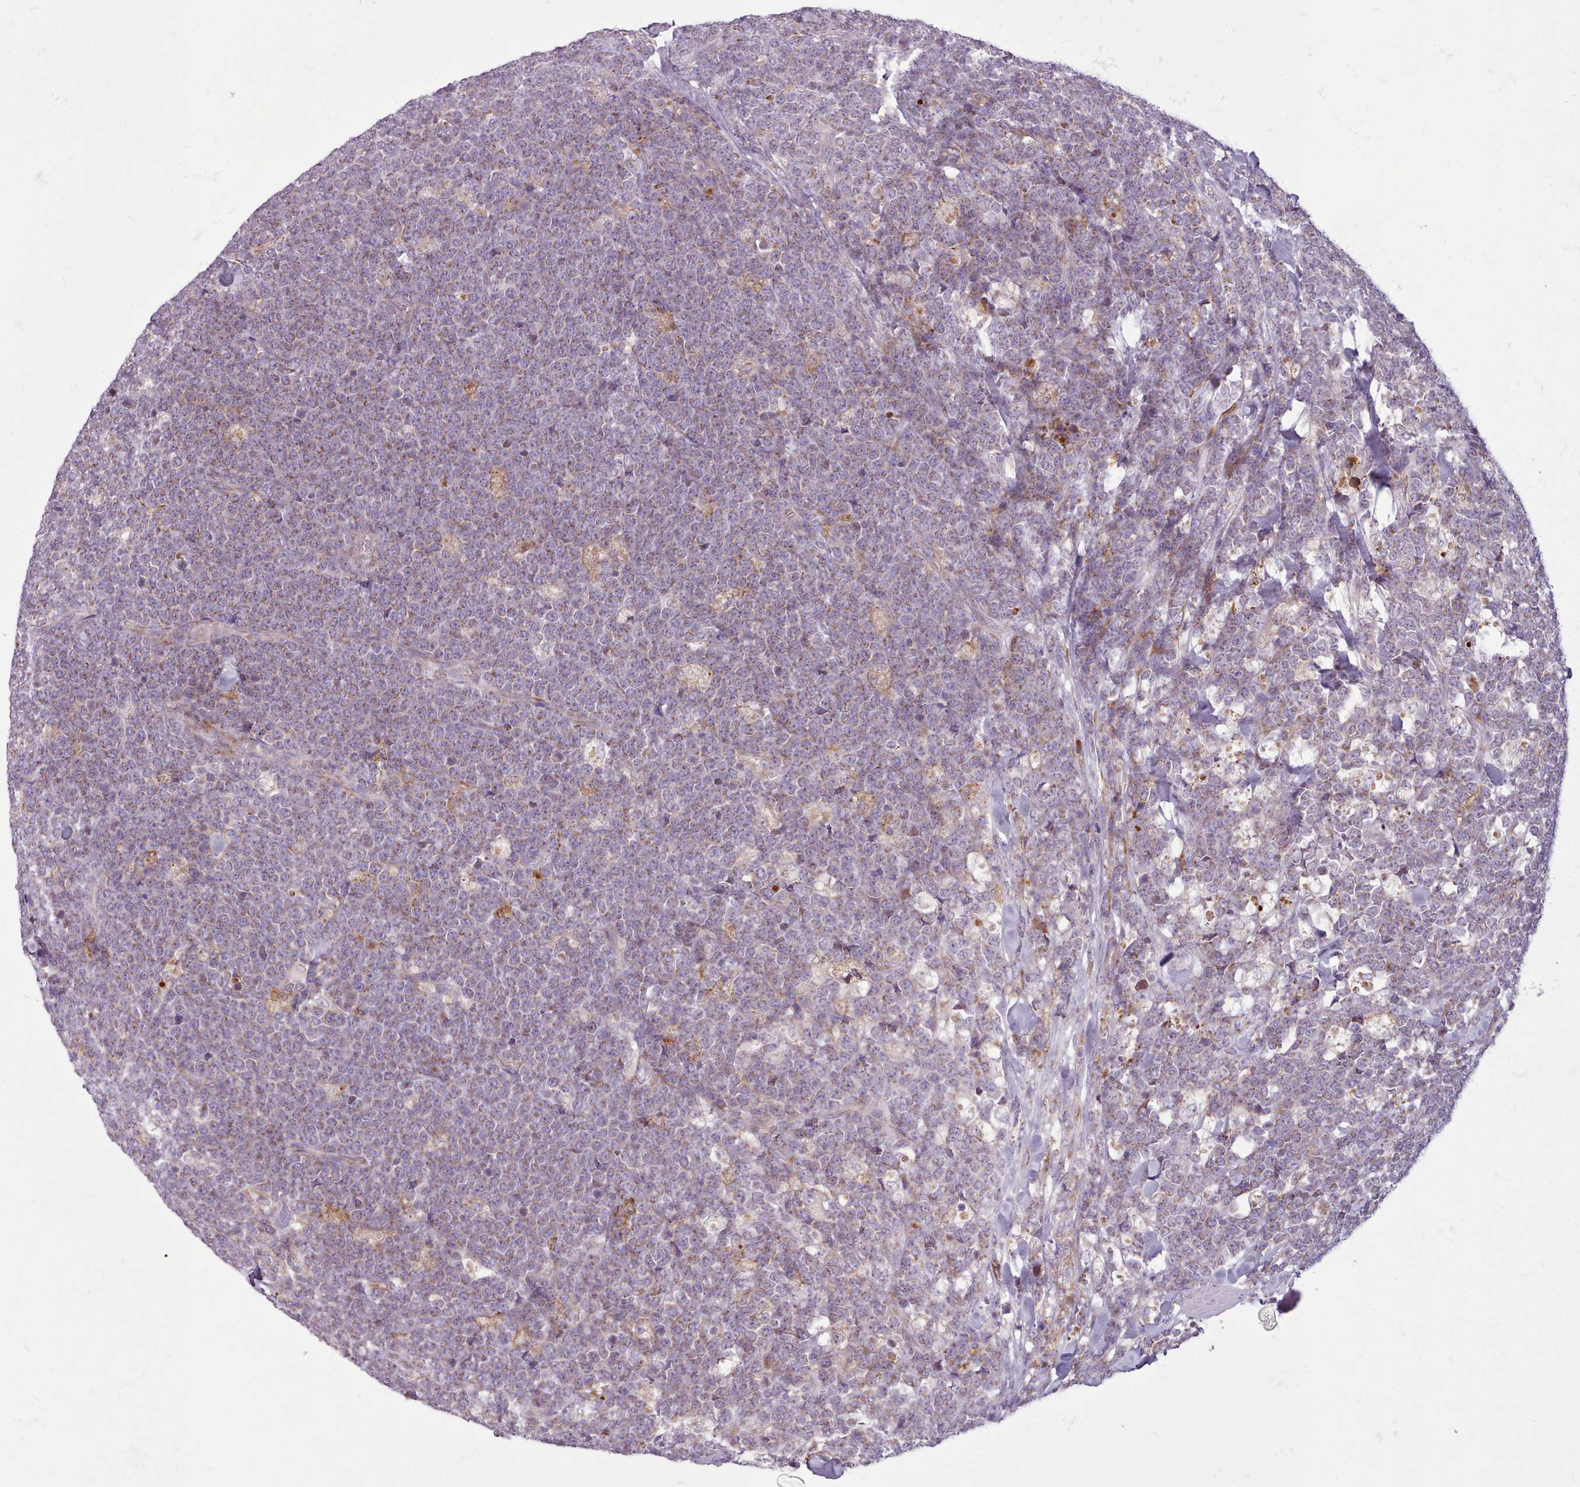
{"staining": {"intensity": "weak", "quantity": "25%-75%", "location": "cytoplasmic/membranous"}, "tissue": "lymphoma", "cell_type": "Tumor cells", "image_type": "cancer", "snomed": [{"axis": "morphology", "description": "Malignant lymphoma, non-Hodgkin's type, High grade"}, {"axis": "topography", "description": "Small intestine"}, {"axis": "topography", "description": "Colon"}], "caption": "Protein expression analysis of high-grade malignant lymphoma, non-Hodgkin's type exhibits weak cytoplasmic/membranous expression in approximately 25%-75% of tumor cells.", "gene": "AVL9", "patient": {"sex": "male", "age": 8}}